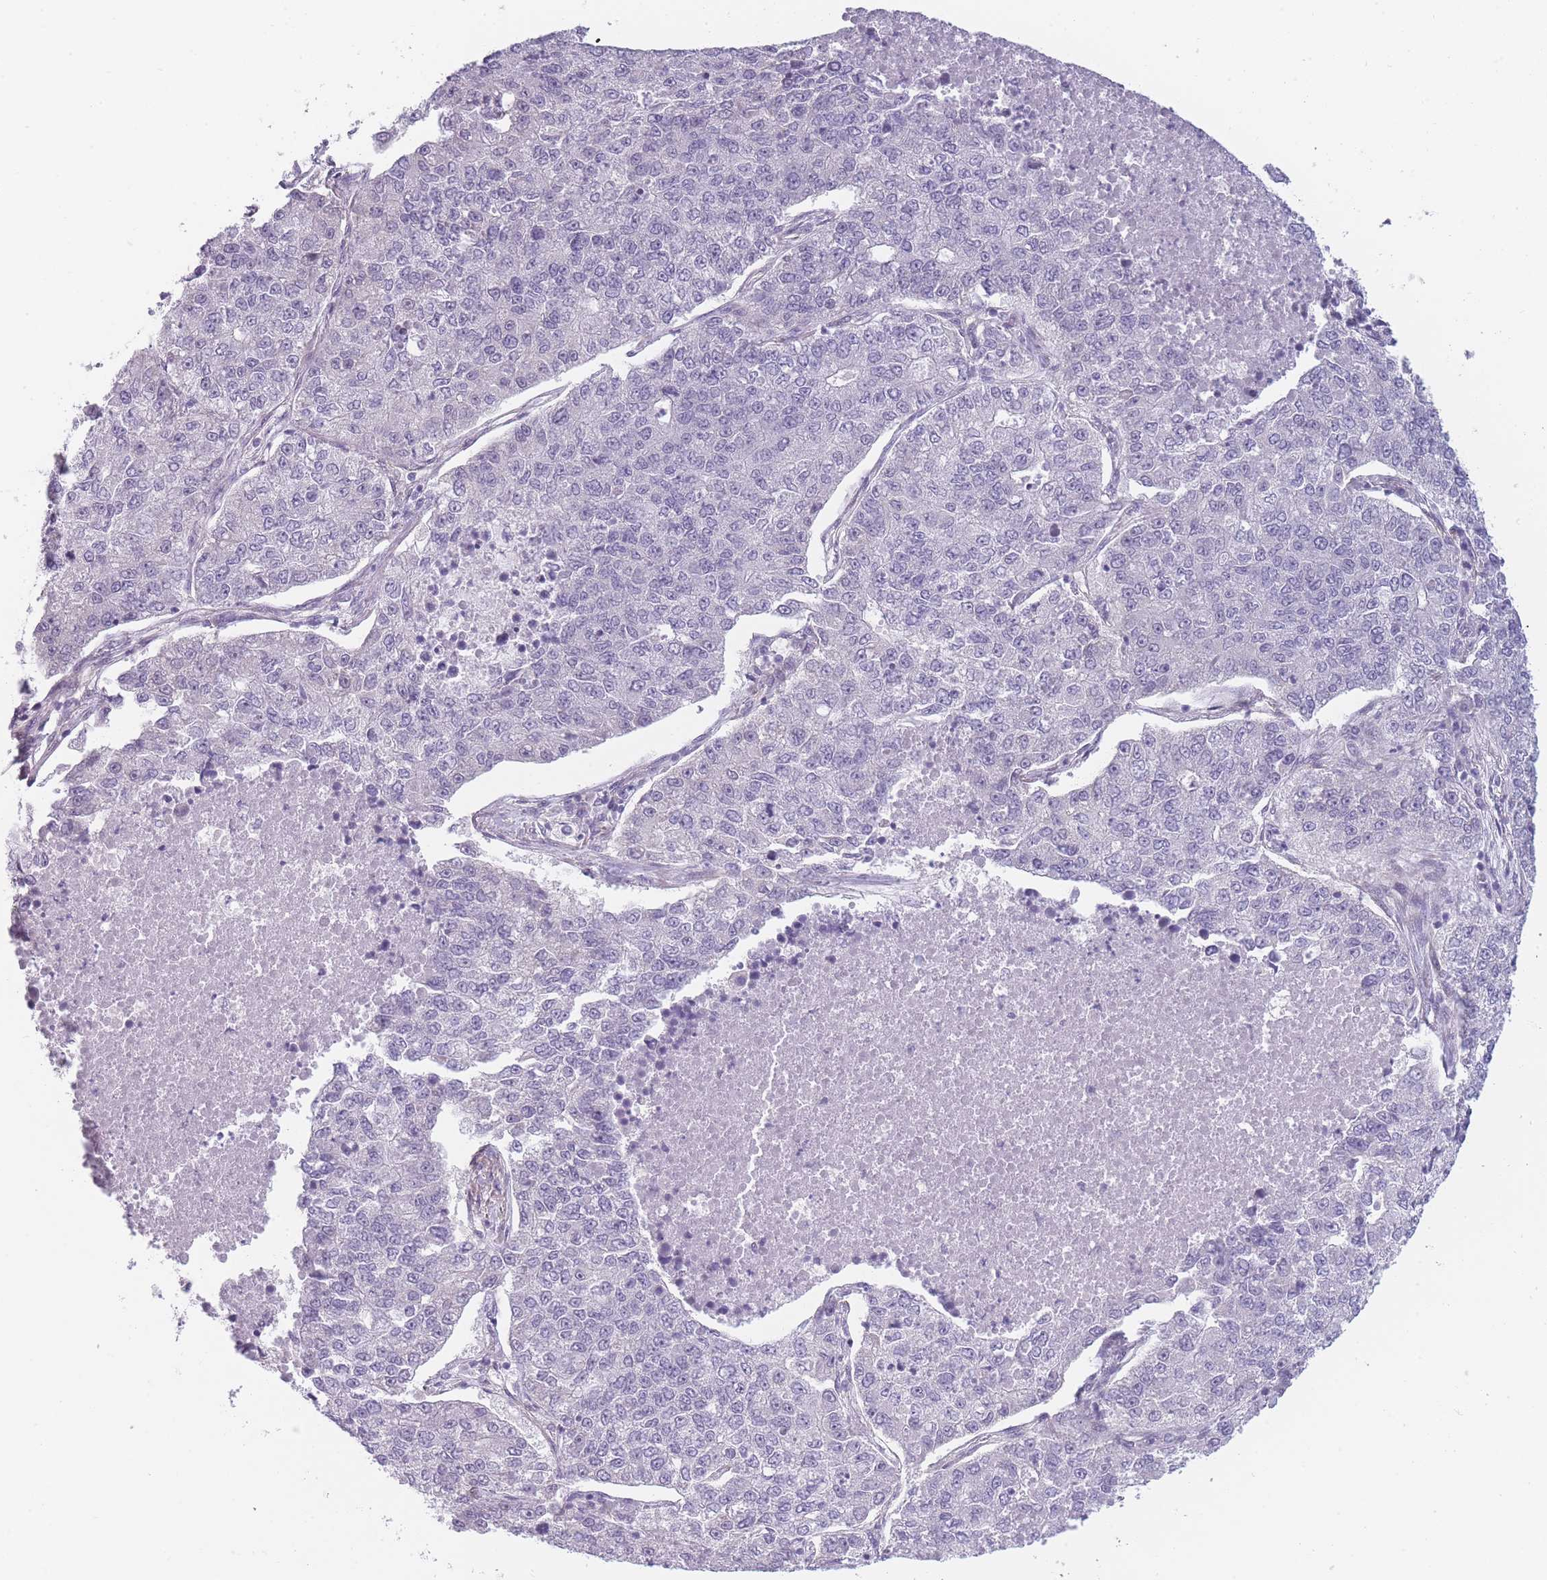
{"staining": {"intensity": "negative", "quantity": "none", "location": "none"}, "tissue": "lung cancer", "cell_type": "Tumor cells", "image_type": "cancer", "snomed": [{"axis": "morphology", "description": "Adenocarcinoma, NOS"}, {"axis": "topography", "description": "Lung"}], "caption": "Micrograph shows no protein staining in tumor cells of lung adenocarcinoma tissue.", "gene": "OR6B3", "patient": {"sex": "male", "age": 49}}